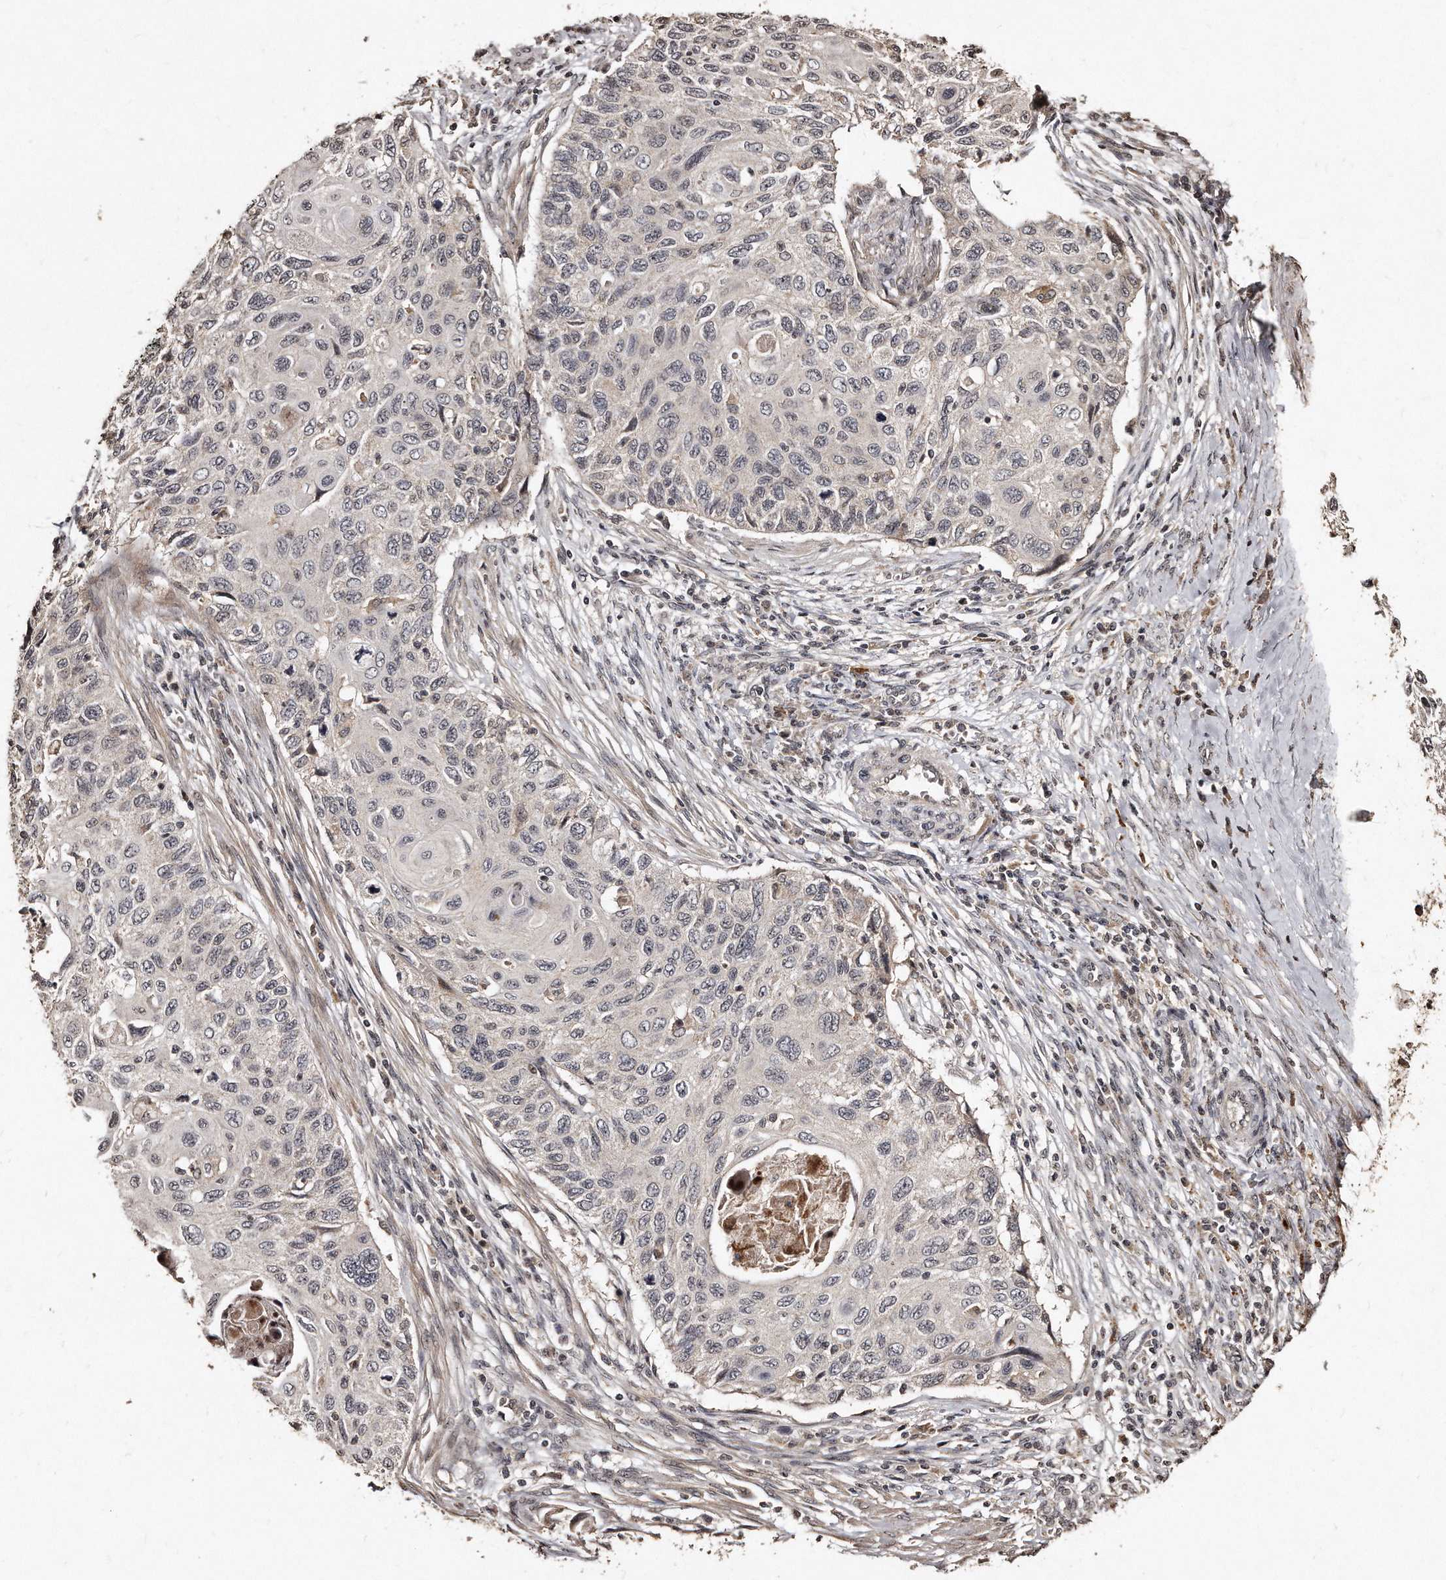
{"staining": {"intensity": "negative", "quantity": "none", "location": "none"}, "tissue": "cervical cancer", "cell_type": "Tumor cells", "image_type": "cancer", "snomed": [{"axis": "morphology", "description": "Squamous cell carcinoma, NOS"}, {"axis": "topography", "description": "Cervix"}], "caption": "The micrograph displays no significant positivity in tumor cells of cervical cancer.", "gene": "TSHR", "patient": {"sex": "female", "age": 70}}